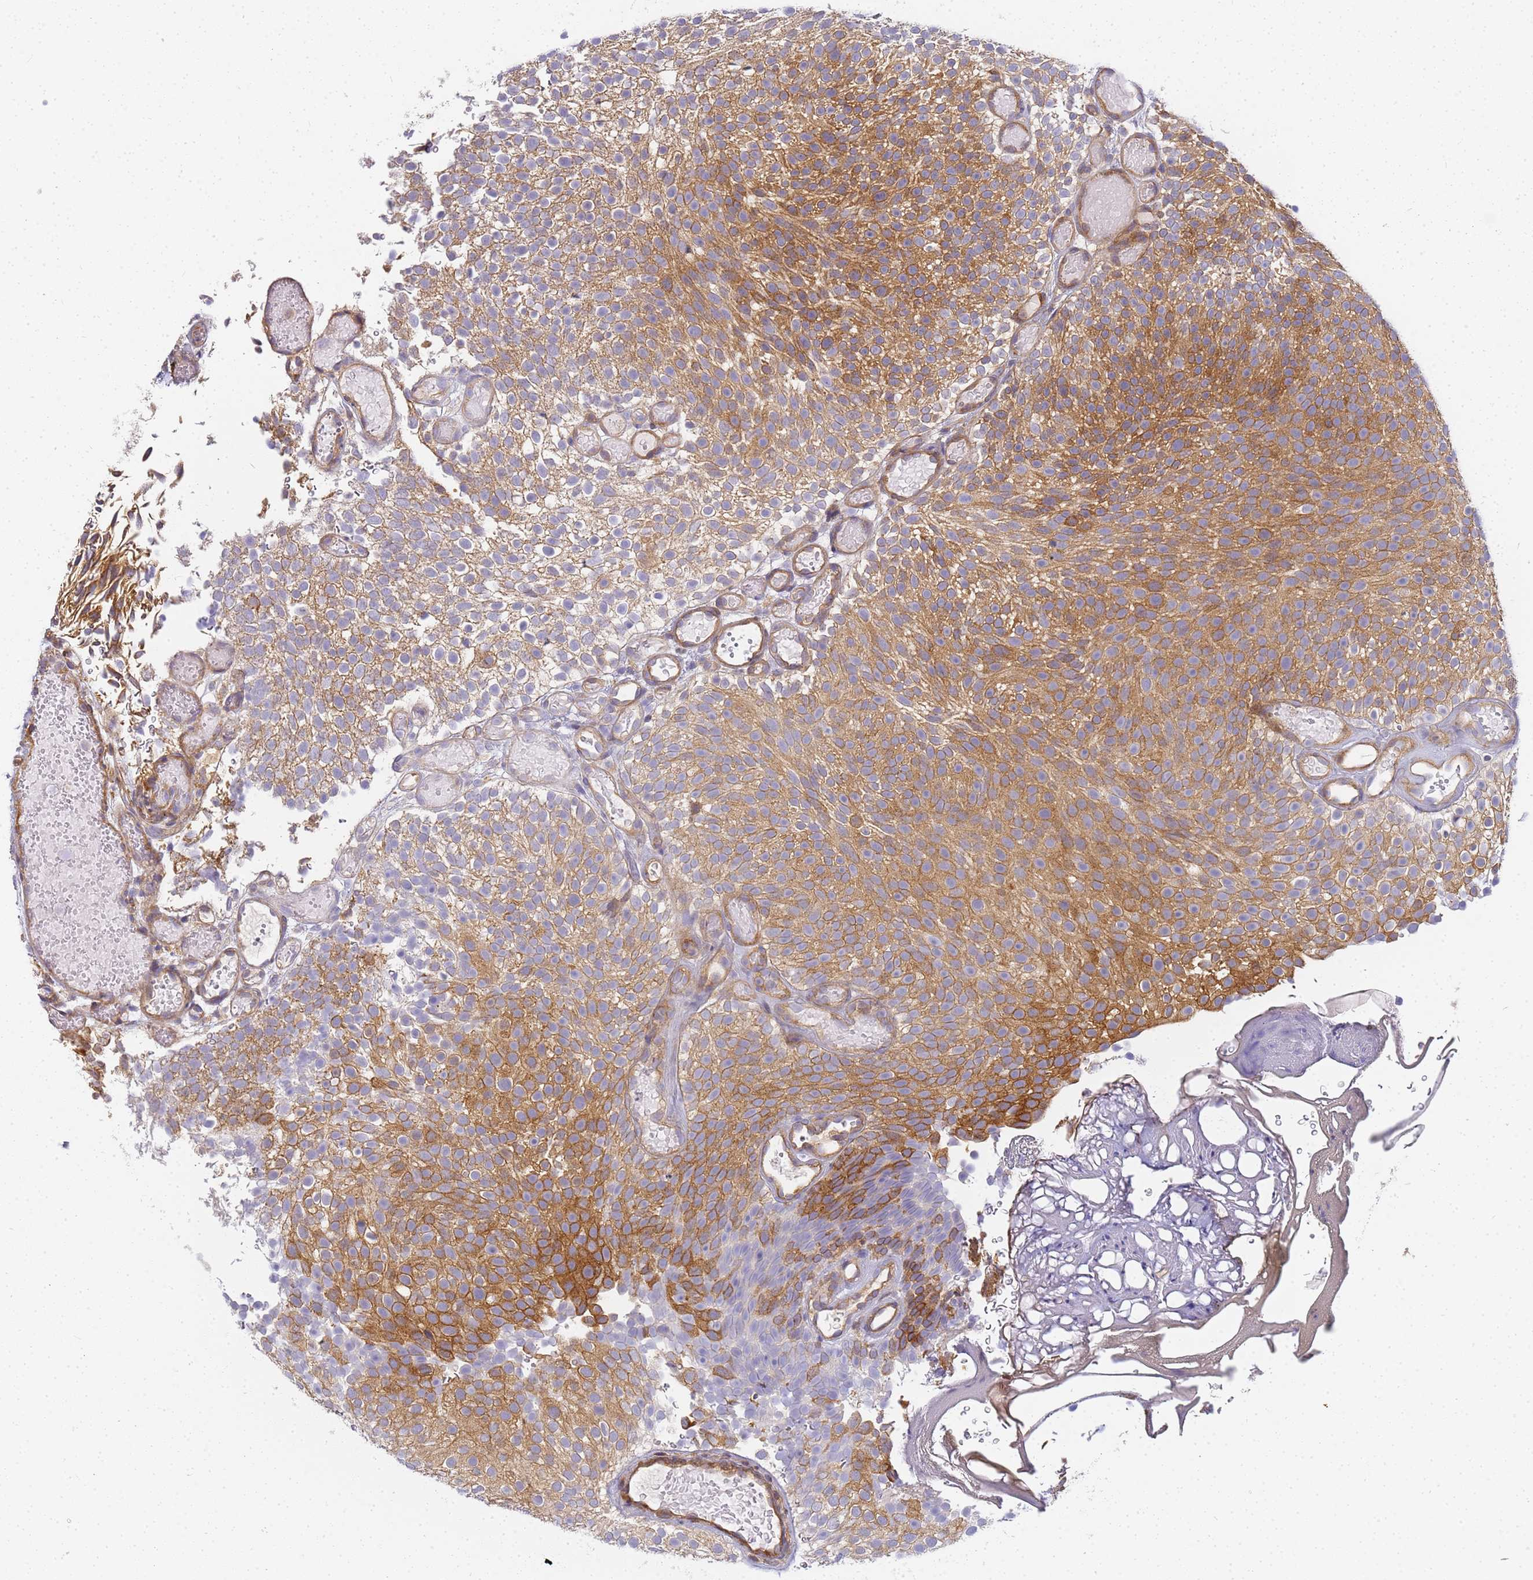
{"staining": {"intensity": "moderate", "quantity": "25%-75%", "location": "cytoplasmic/membranous"}, "tissue": "urothelial cancer", "cell_type": "Tumor cells", "image_type": "cancer", "snomed": [{"axis": "morphology", "description": "Urothelial carcinoma, Low grade"}, {"axis": "topography", "description": "Urinary bladder"}], "caption": "Immunohistochemical staining of human urothelial cancer shows moderate cytoplasmic/membranous protein expression in approximately 25%-75% of tumor cells. (DAB (3,3'-diaminobenzidine) = brown stain, brightfield microscopy at high magnification).", "gene": "CHM", "patient": {"sex": "male", "age": 78}}